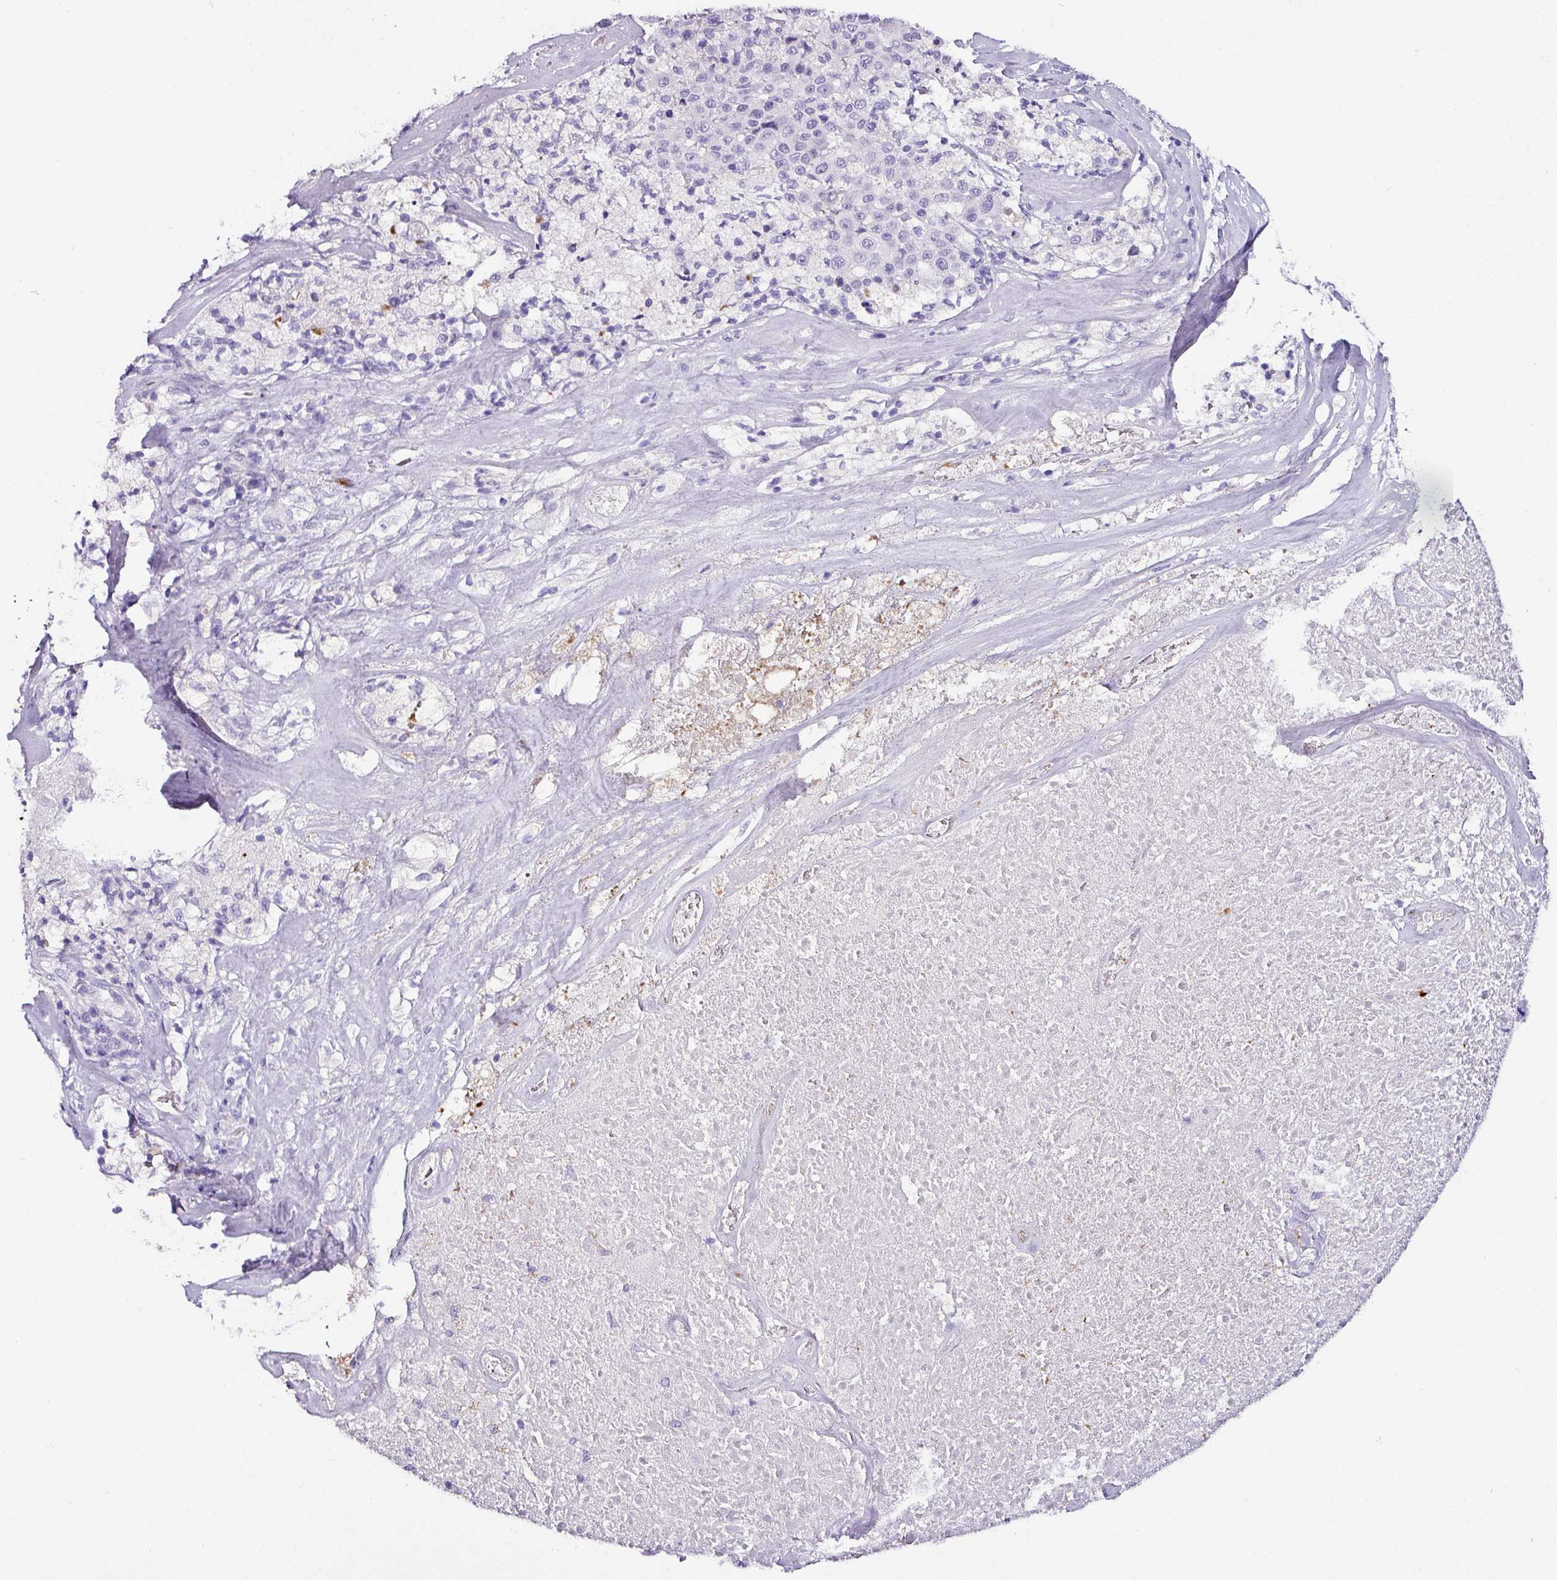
{"staining": {"intensity": "negative", "quantity": "none", "location": "none"}, "tissue": "melanoma", "cell_type": "Tumor cells", "image_type": "cancer", "snomed": [{"axis": "morphology", "description": "Malignant melanoma, Metastatic site"}, {"axis": "topography", "description": "Lymph node"}], "caption": "Immunohistochemical staining of malignant melanoma (metastatic site) demonstrates no significant expression in tumor cells.", "gene": "NAPSA", "patient": {"sex": "male", "age": 62}}